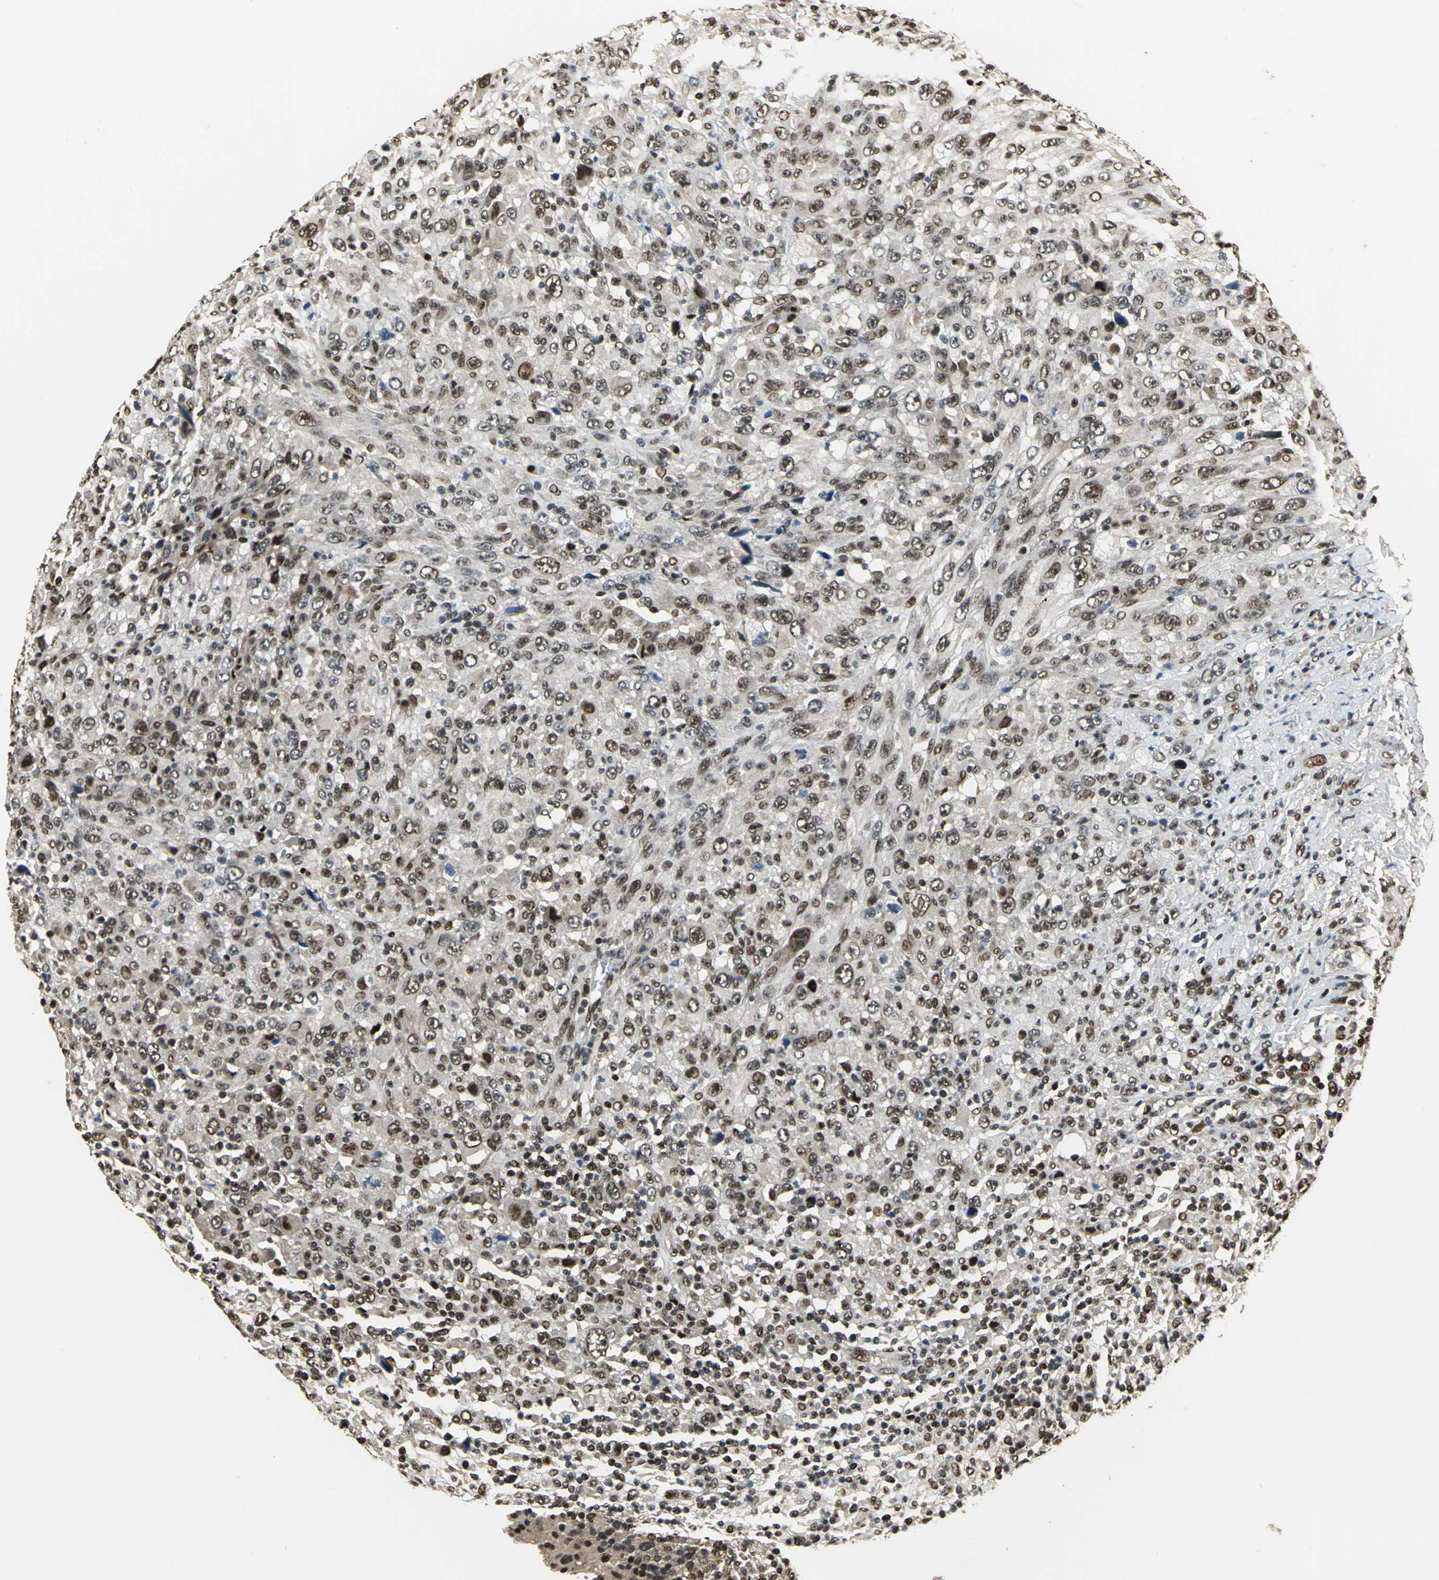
{"staining": {"intensity": "moderate", "quantity": "25%-75%", "location": "nuclear"}, "tissue": "melanoma", "cell_type": "Tumor cells", "image_type": "cancer", "snomed": [{"axis": "morphology", "description": "Malignant melanoma, Metastatic site"}, {"axis": "topography", "description": "Skin"}], "caption": "This micrograph shows immunohistochemistry (IHC) staining of human malignant melanoma (metastatic site), with medium moderate nuclear staining in about 25%-75% of tumor cells.", "gene": "MIS18BP1", "patient": {"sex": "female", "age": 56}}